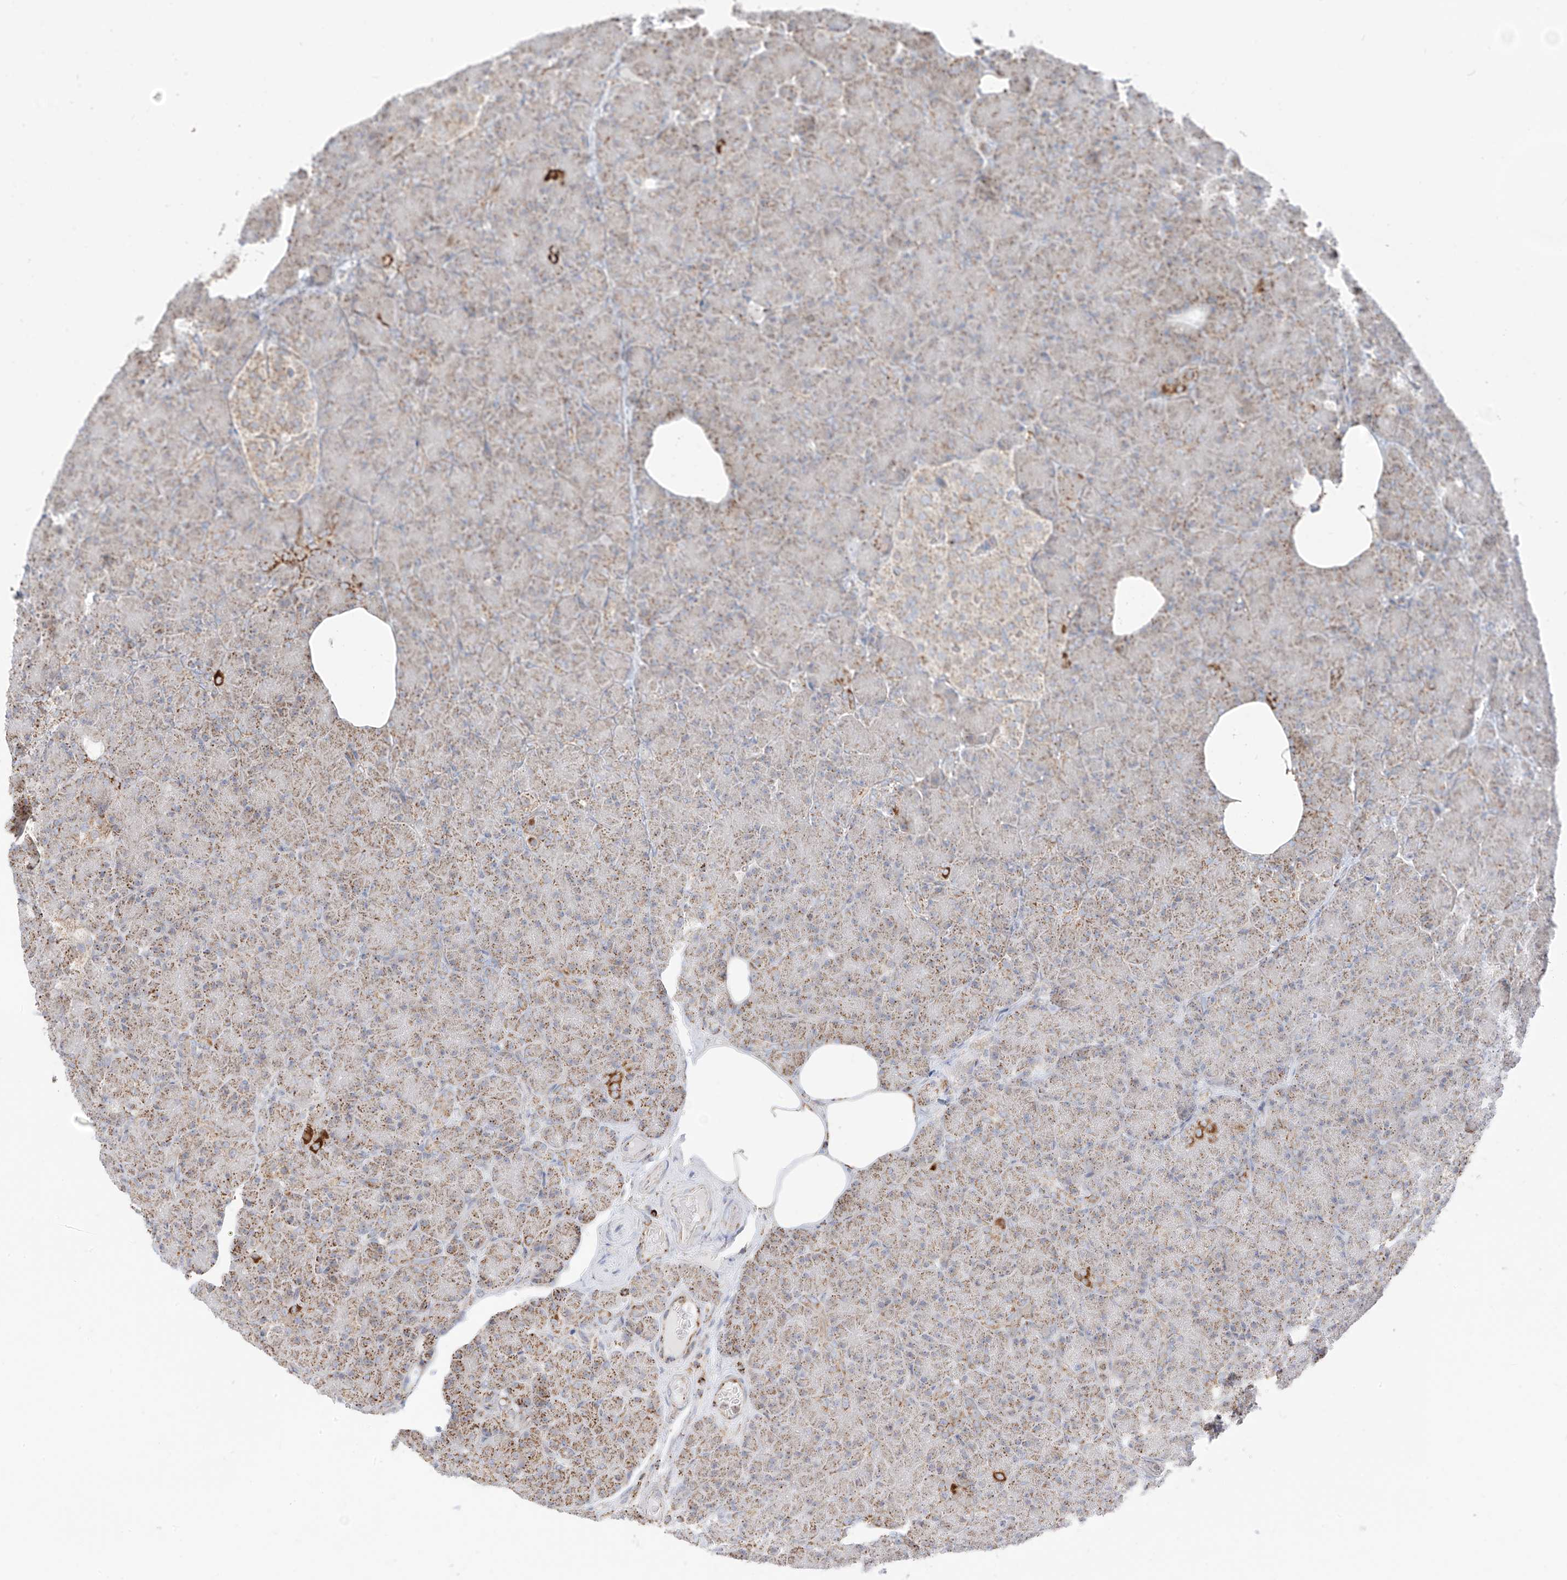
{"staining": {"intensity": "moderate", "quantity": "25%-75%", "location": "cytoplasmic/membranous"}, "tissue": "pancreas", "cell_type": "Exocrine glandular cells", "image_type": "normal", "snomed": [{"axis": "morphology", "description": "Normal tissue, NOS"}, {"axis": "topography", "description": "Pancreas"}], "caption": "Brown immunohistochemical staining in benign pancreas demonstrates moderate cytoplasmic/membranous expression in about 25%-75% of exocrine glandular cells.", "gene": "ETHE1", "patient": {"sex": "female", "age": 43}}